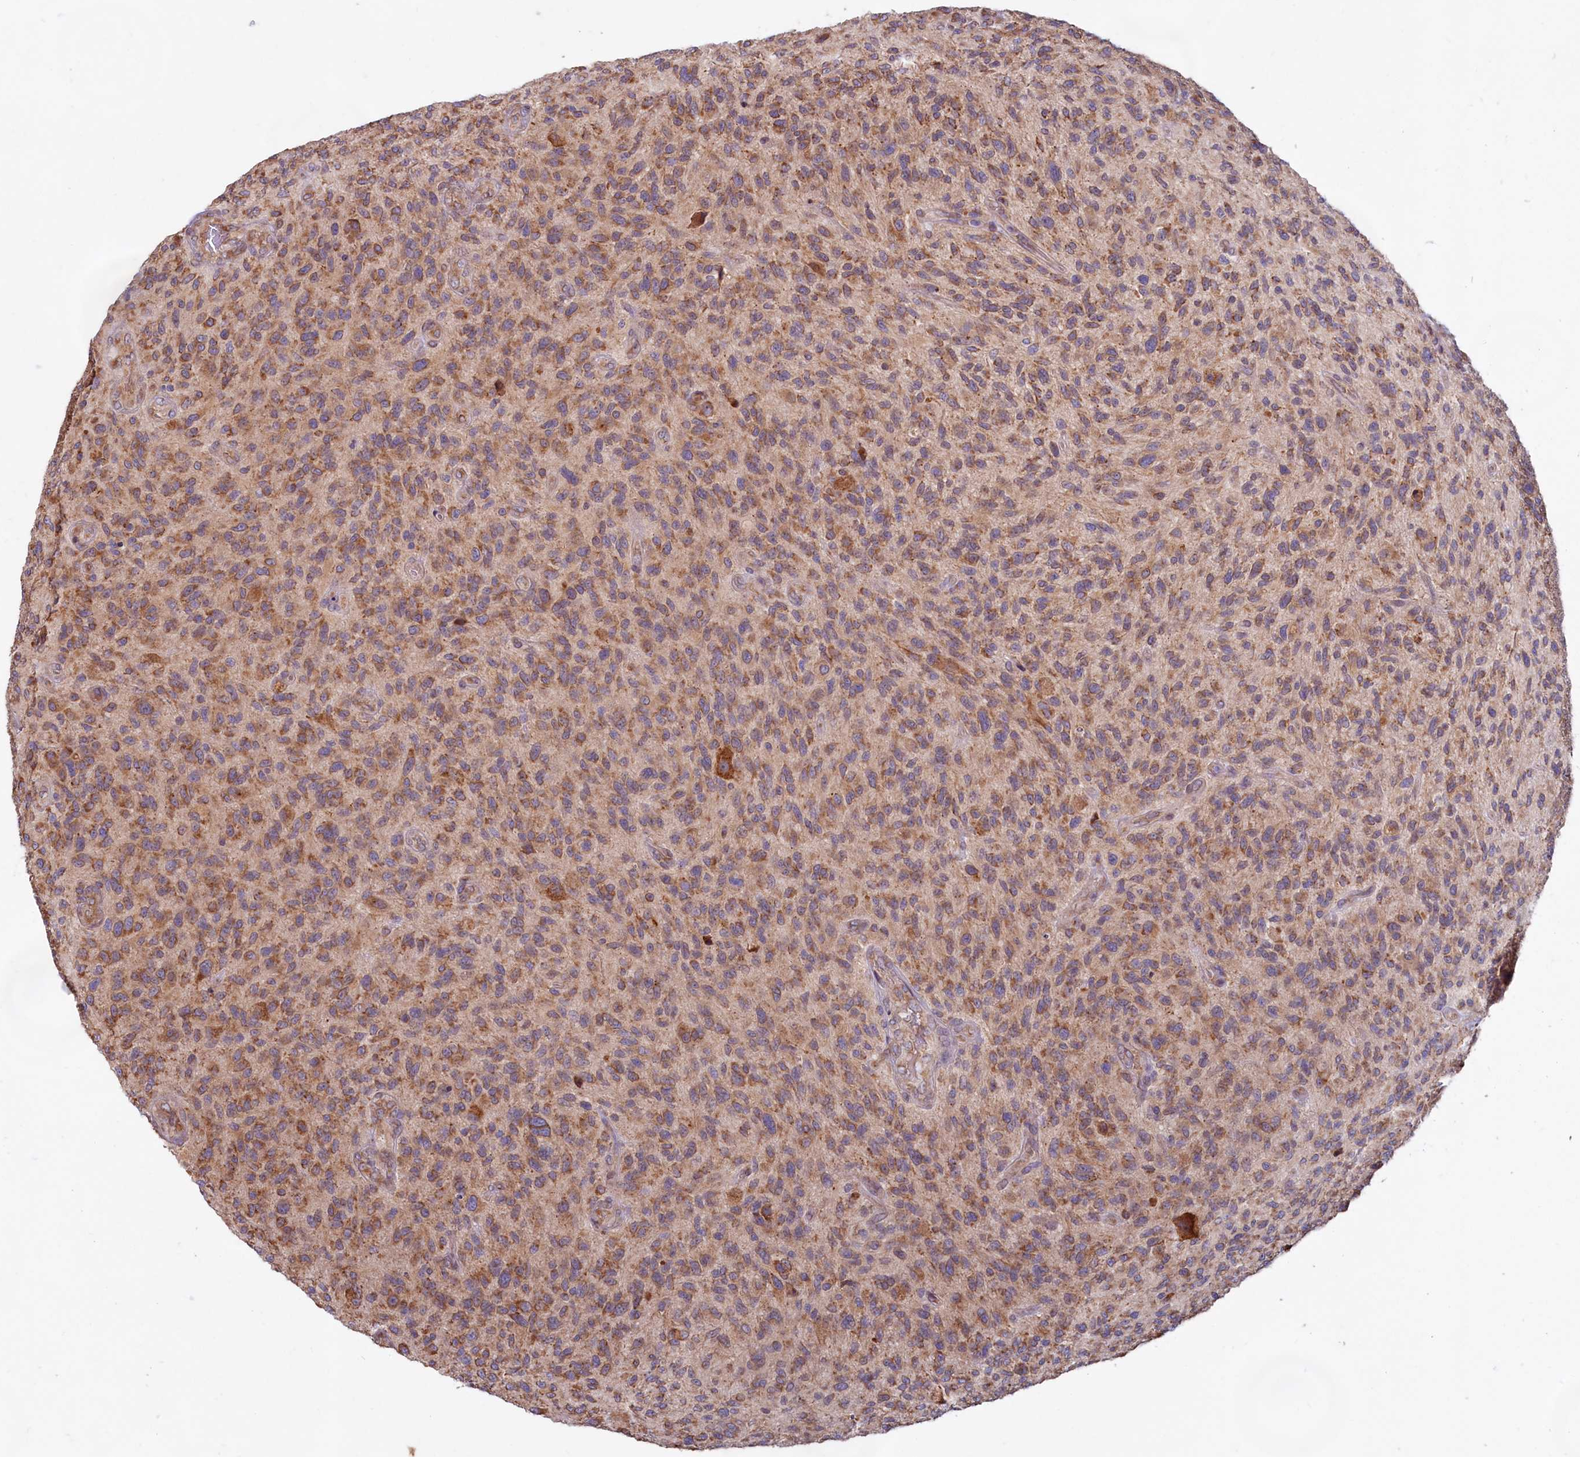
{"staining": {"intensity": "moderate", "quantity": ">75%", "location": "cytoplasmic/membranous"}, "tissue": "glioma", "cell_type": "Tumor cells", "image_type": "cancer", "snomed": [{"axis": "morphology", "description": "Glioma, malignant, High grade"}, {"axis": "topography", "description": "Brain"}], "caption": "Glioma stained for a protein (brown) reveals moderate cytoplasmic/membranous positive staining in about >75% of tumor cells.", "gene": "TBC1D19", "patient": {"sex": "male", "age": 47}}